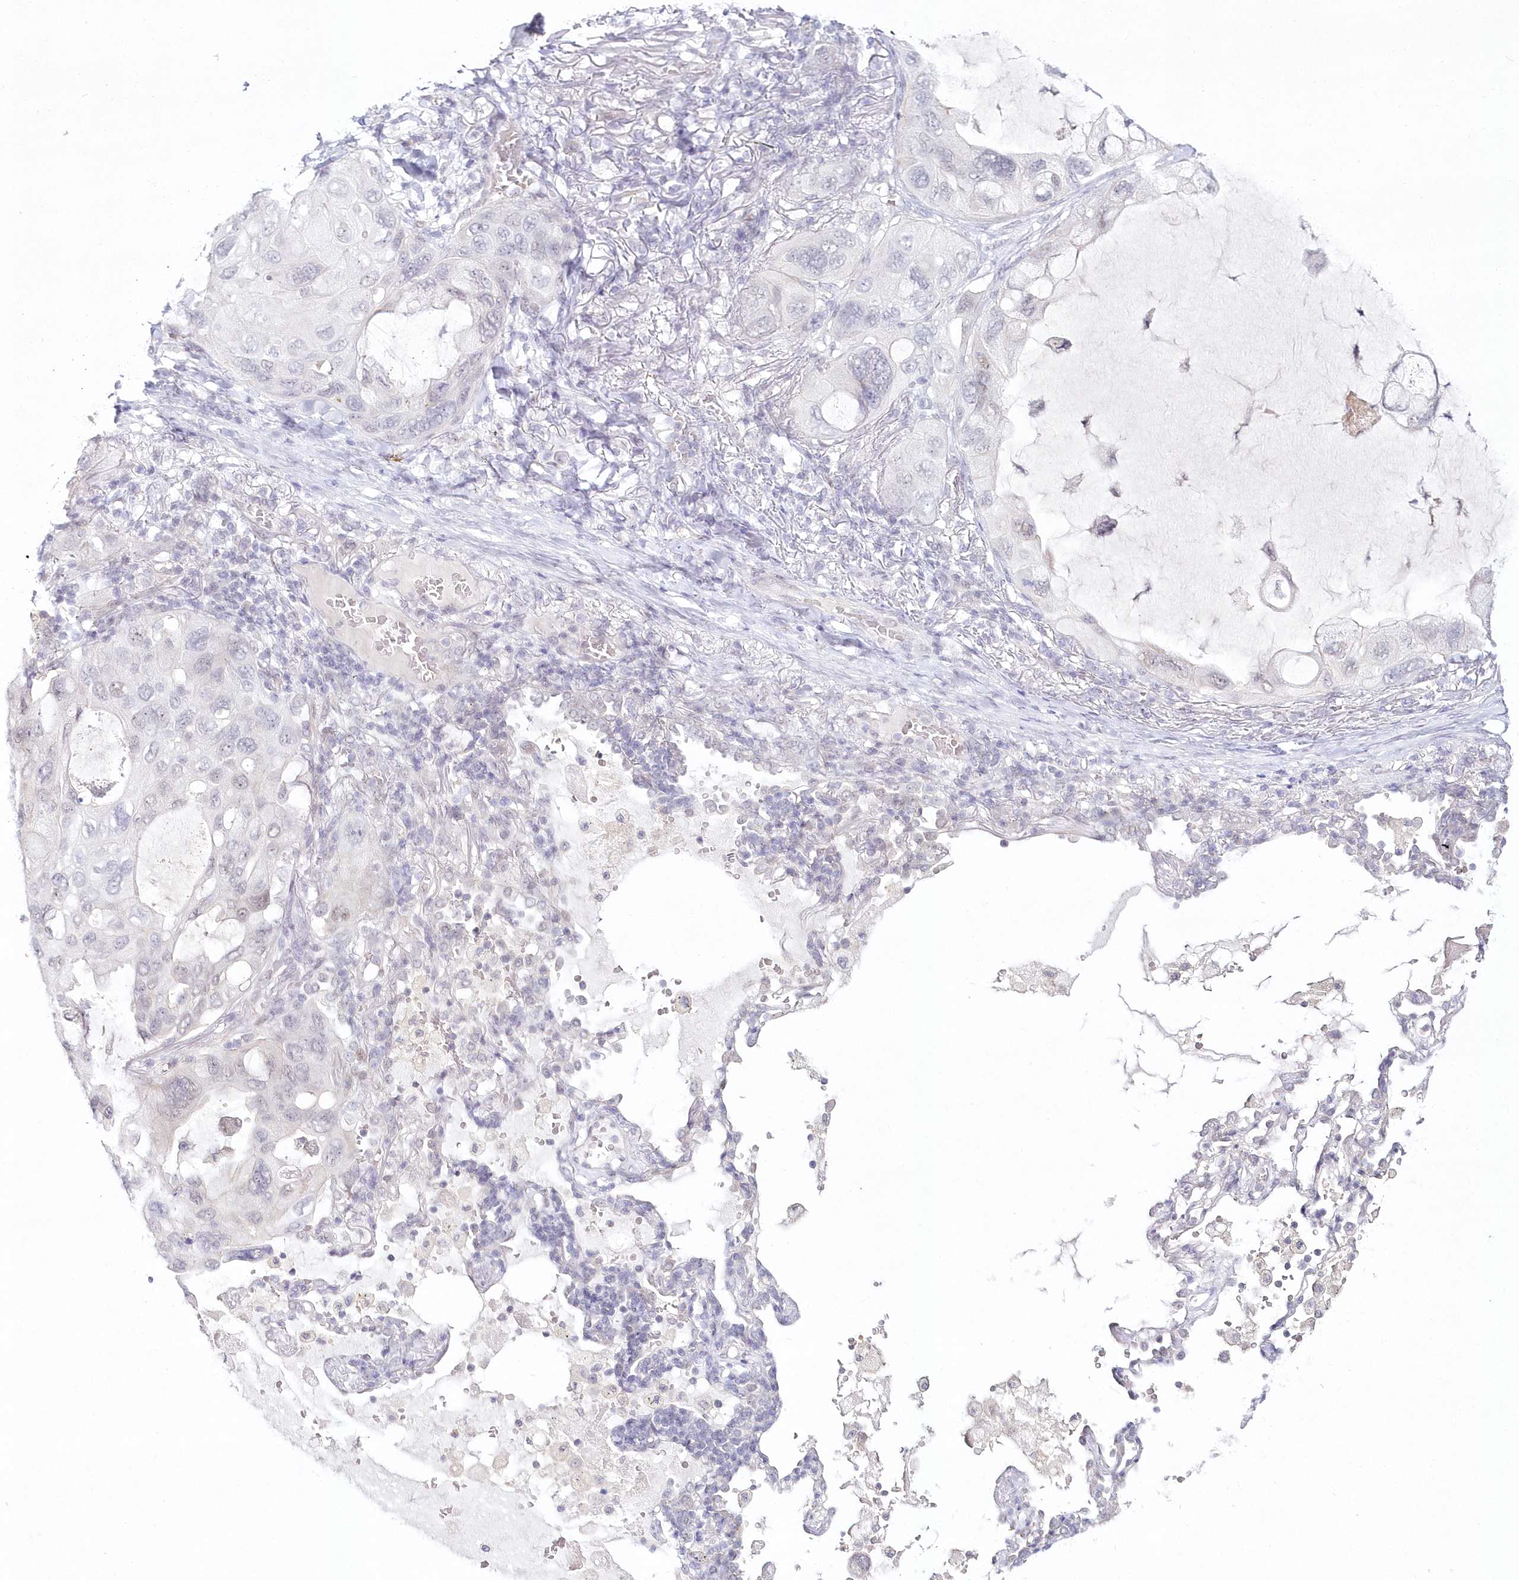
{"staining": {"intensity": "negative", "quantity": "none", "location": "none"}, "tissue": "lung cancer", "cell_type": "Tumor cells", "image_type": "cancer", "snomed": [{"axis": "morphology", "description": "Squamous cell carcinoma, NOS"}, {"axis": "topography", "description": "Lung"}], "caption": "This is an immunohistochemistry (IHC) micrograph of lung cancer. There is no positivity in tumor cells.", "gene": "HYCC2", "patient": {"sex": "female", "age": 73}}